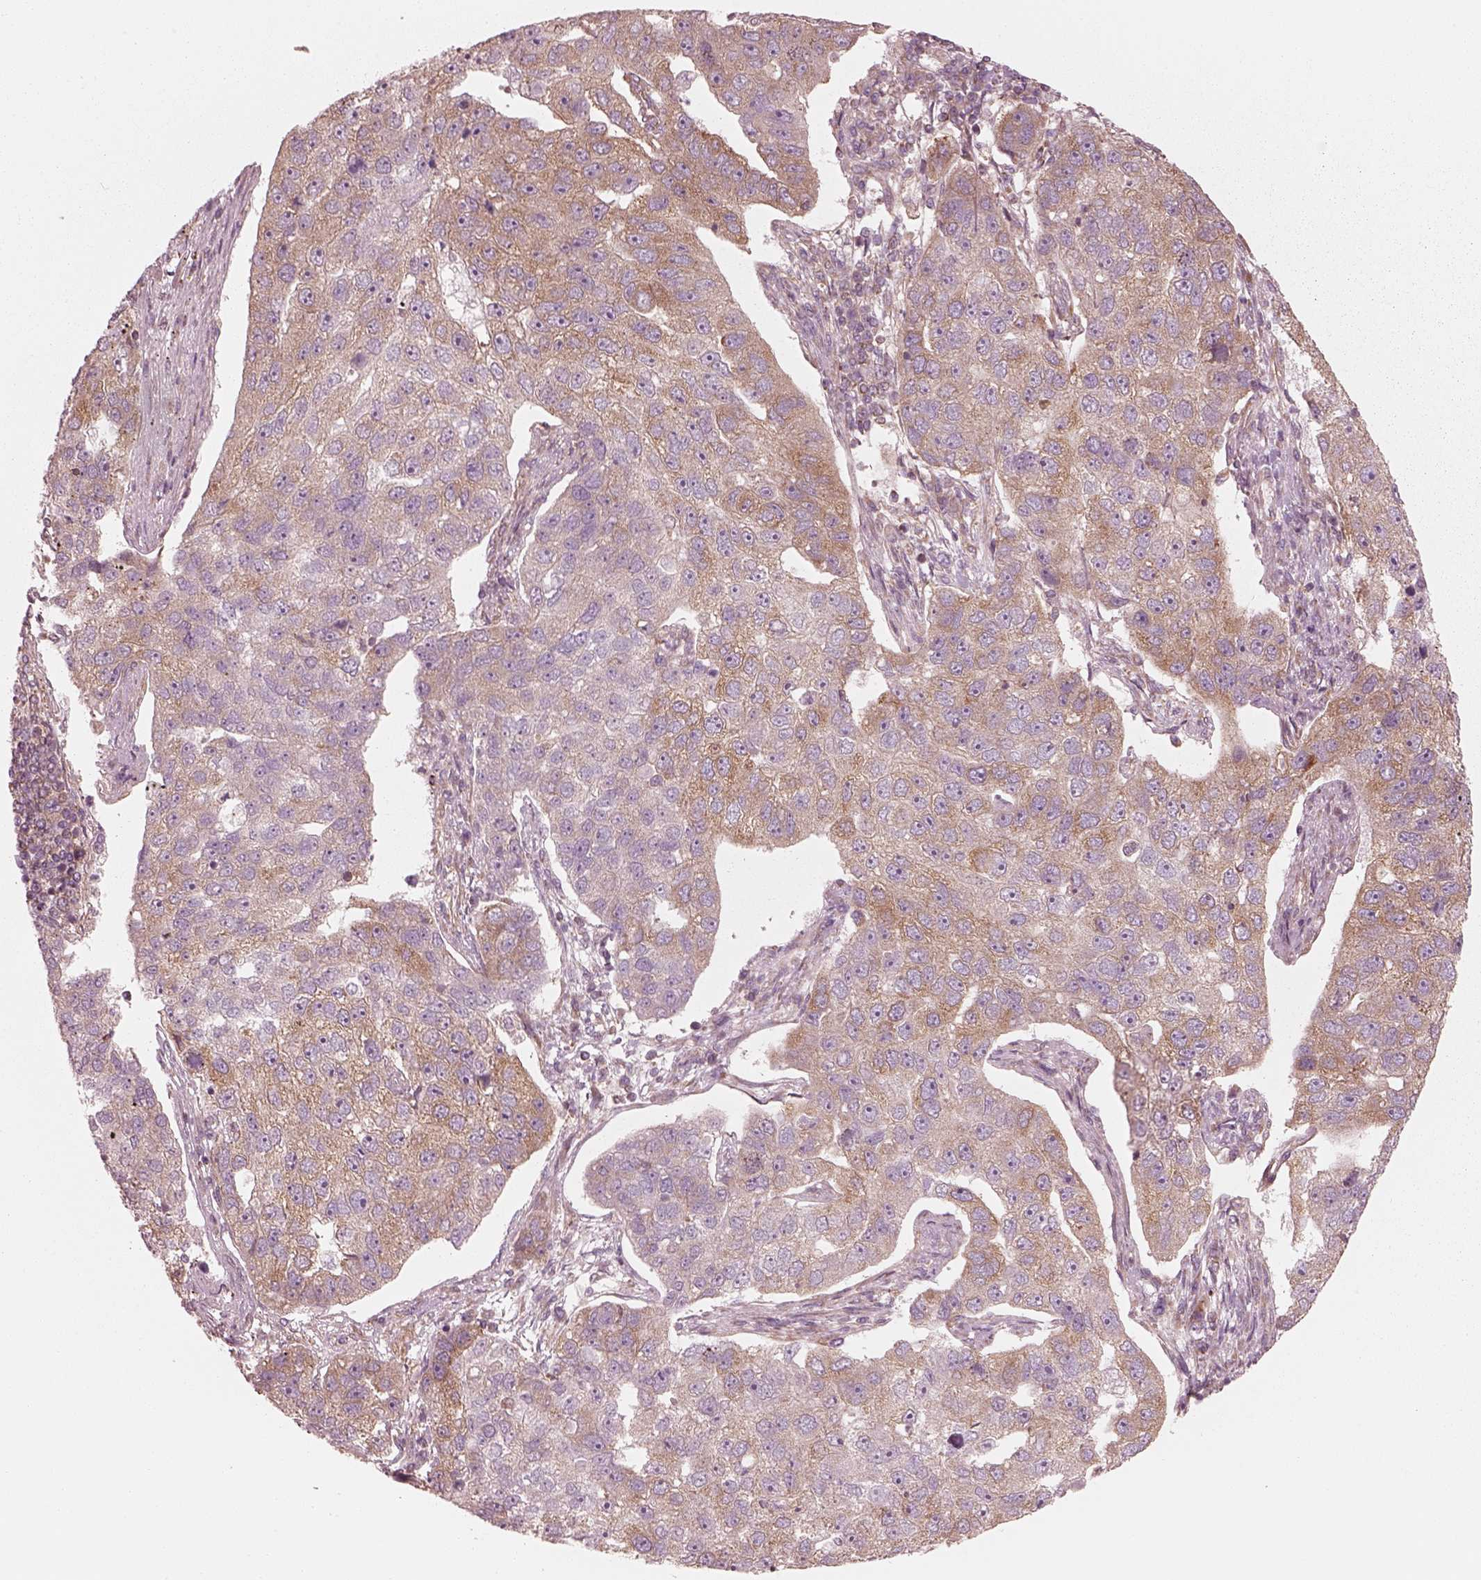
{"staining": {"intensity": "moderate", "quantity": "<25%", "location": "cytoplasmic/membranous"}, "tissue": "pancreatic cancer", "cell_type": "Tumor cells", "image_type": "cancer", "snomed": [{"axis": "morphology", "description": "Adenocarcinoma, NOS"}, {"axis": "topography", "description": "Pancreas"}], "caption": "An immunohistochemistry (IHC) photomicrograph of tumor tissue is shown. Protein staining in brown highlights moderate cytoplasmic/membranous positivity in pancreatic adenocarcinoma within tumor cells.", "gene": "CNOT2", "patient": {"sex": "female", "age": 61}}